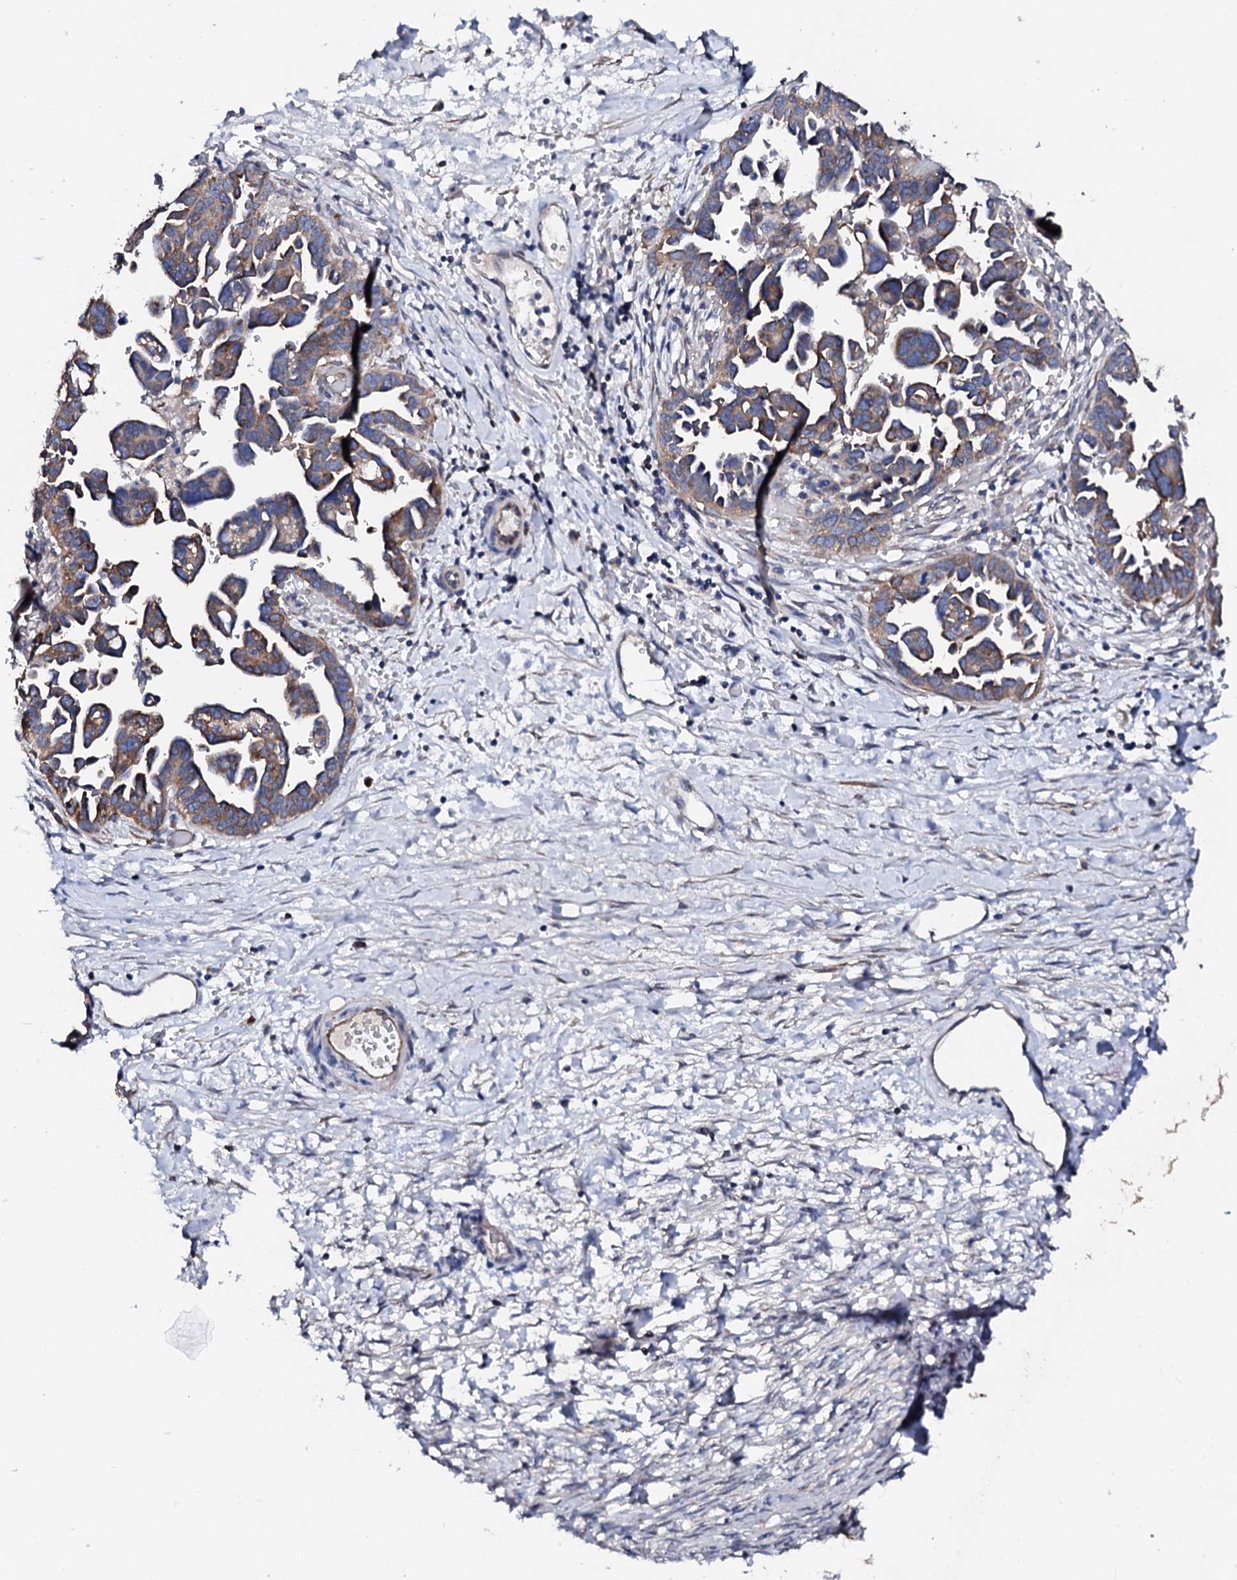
{"staining": {"intensity": "moderate", "quantity": ">75%", "location": "cytoplasmic/membranous"}, "tissue": "ovarian cancer", "cell_type": "Tumor cells", "image_type": "cancer", "snomed": [{"axis": "morphology", "description": "Cystadenocarcinoma, serous, NOS"}, {"axis": "topography", "description": "Ovary"}], "caption": "DAB (3,3'-diaminobenzidine) immunohistochemical staining of ovarian serous cystadenocarcinoma shows moderate cytoplasmic/membranous protein expression in about >75% of tumor cells. Nuclei are stained in blue.", "gene": "NUP58", "patient": {"sex": "female", "age": 54}}